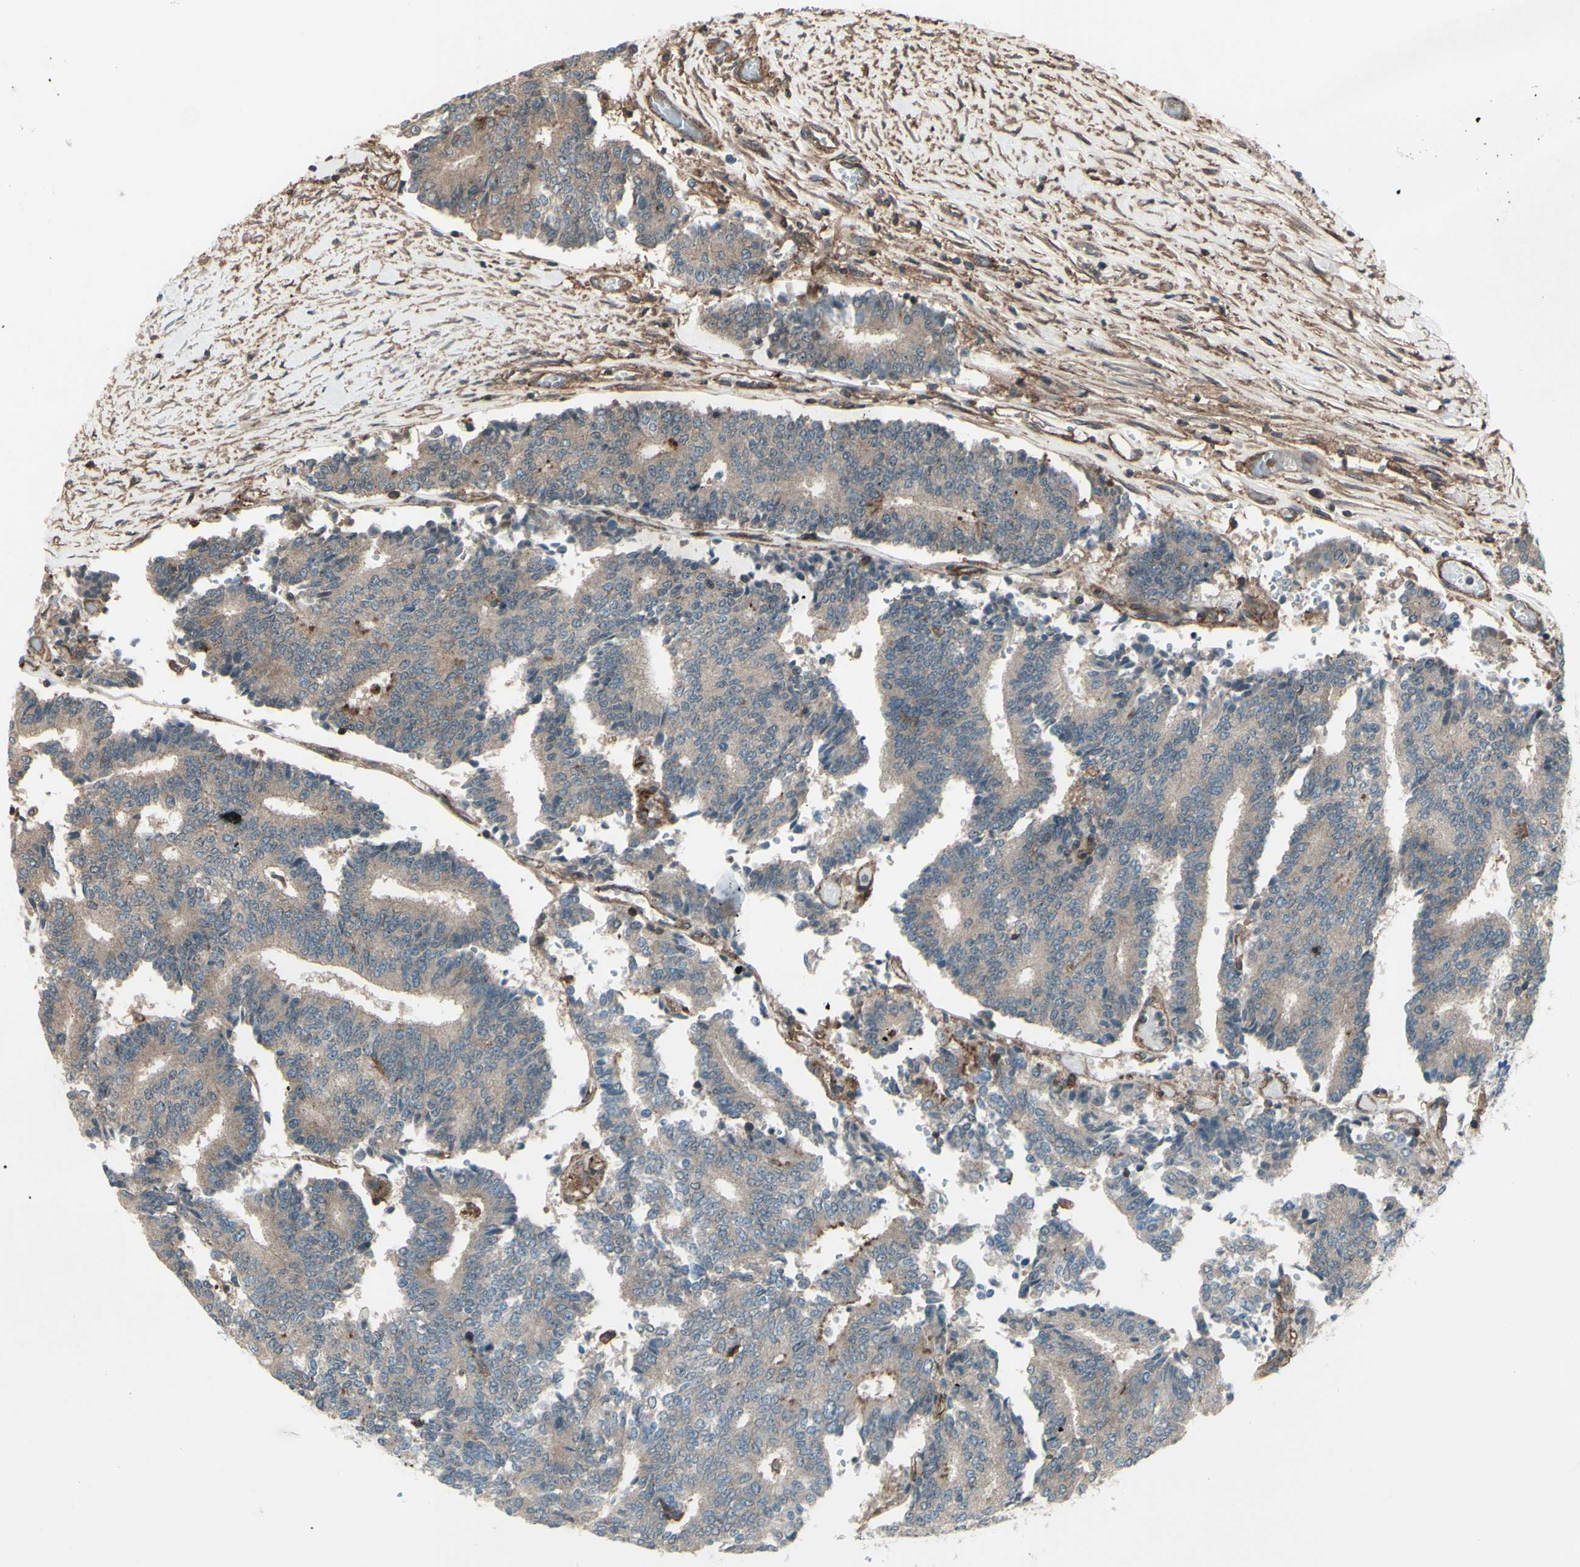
{"staining": {"intensity": "weak", "quantity": ">75%", "location": "cytoplasmic/membranous"}, "tissue": "prostate cancer", "cell_type": "Tumor cells", "image_type": "cancer", "snomed": [{"axis": "morphology", "description": "Normal tissue, NOS"}, {"axis": "morphology", "description": "Adenocarcinoma, High grade"}, {"axis": "topography", "description": "Prostate"}, {"axis": "topography", "description": "Seminal veicle"}], "caption": "Prostate cancer (high-grade adenocarcinoma) stained for a protein shows weak cytoplasmic/membranous positivity in tumor cells. Nuclei are stained in blue.", "gene": "FXYD5", "patient": {"sex": "male", "age": 55}}